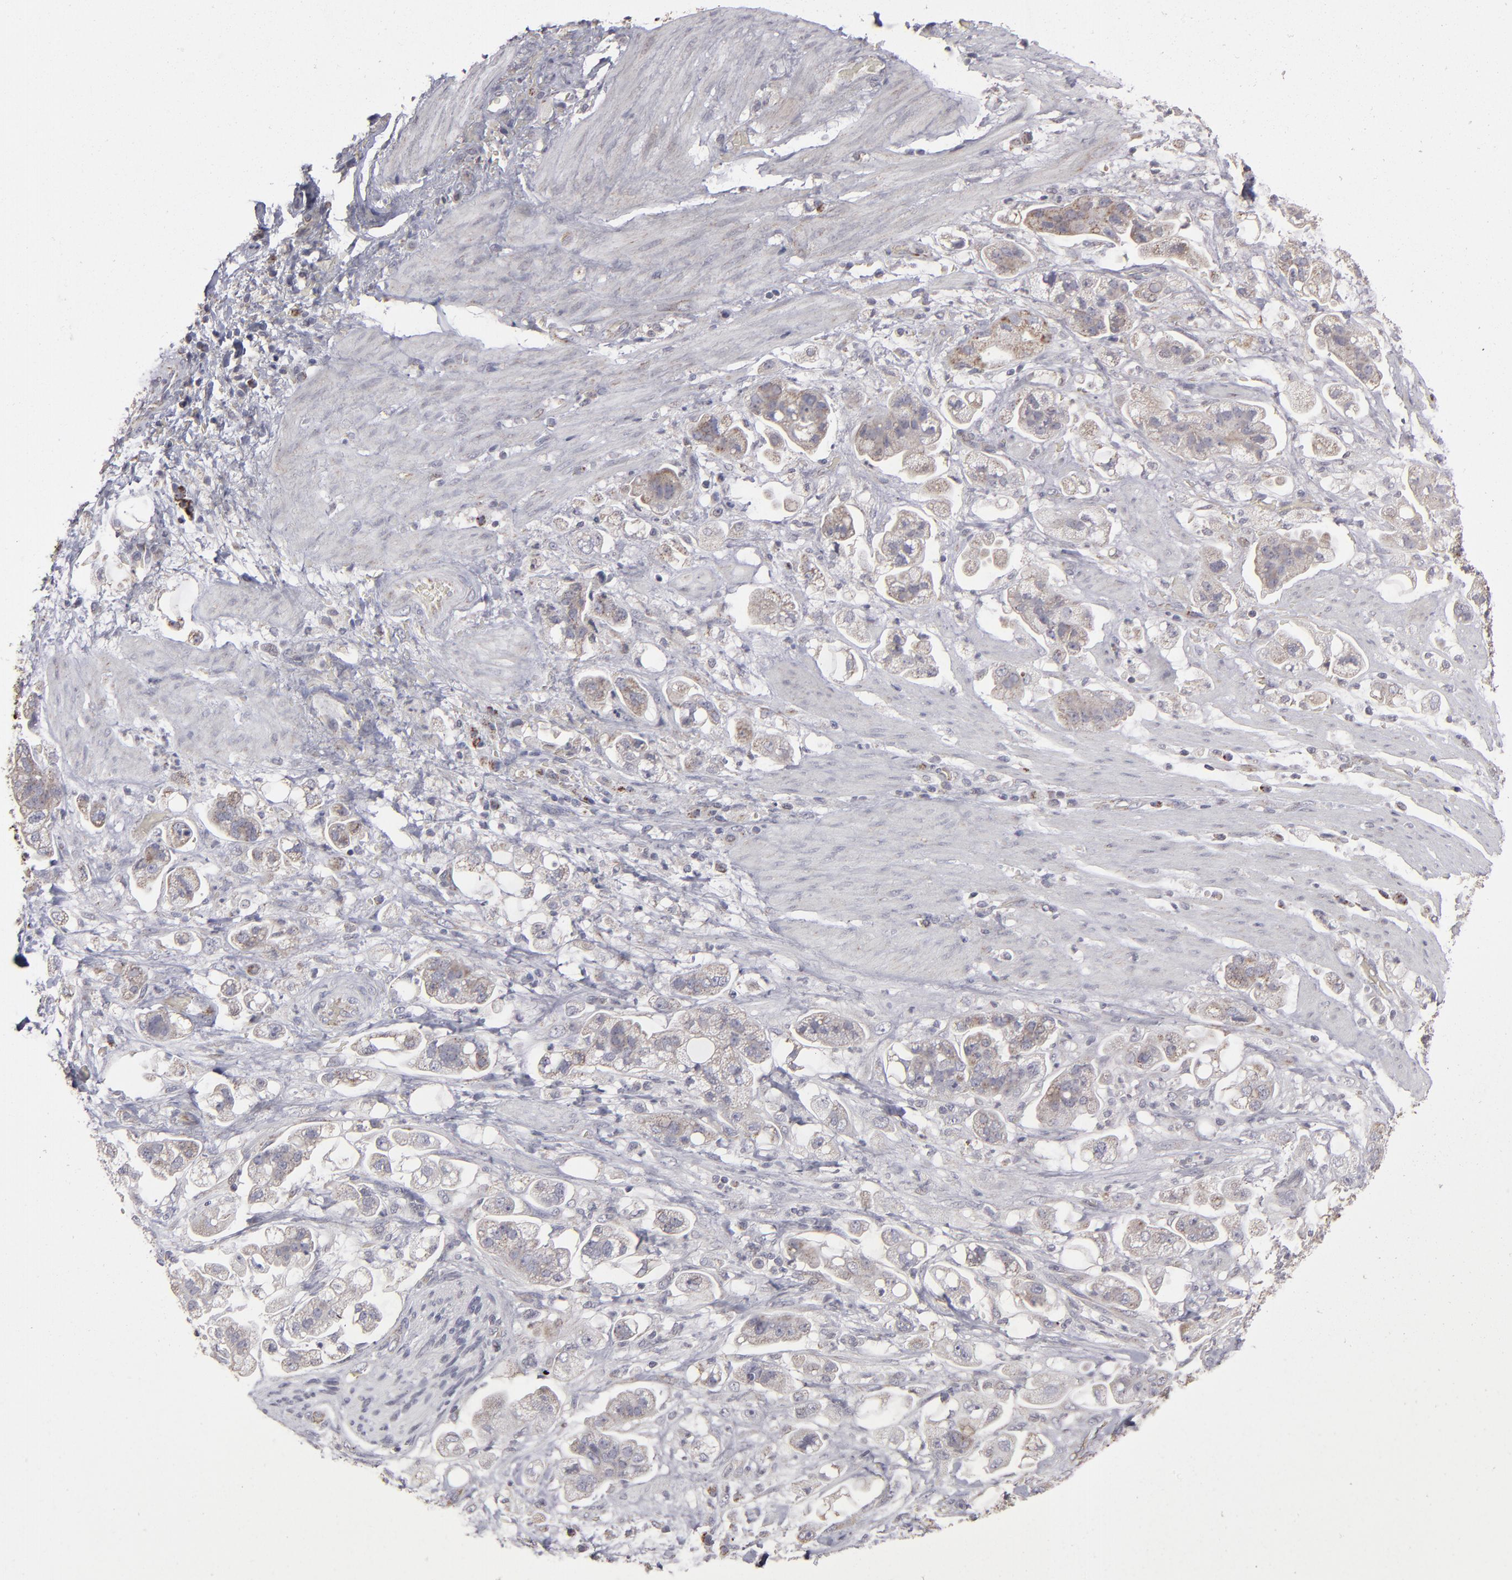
{"staining": {"intensity": "weak", "quantity": "25%-75%", "location": "cytoplasmic/membranous"}, "tissue": "stomach cancer", "cell_type": "Tumor cells", "image_type": "cancer", "snomed": [{"axis": "morphology", "description": "Adenocarcinoma, NOS"}, {"axis": "topography", "description": "Stomach"}], "caption": "Protein analysis of adenocarcinoma (stomach) tissue reveals weak cytoplasmic/membranous positivity in about 25%-75% of tumor cells.", "gene": "MYOM2", "patient": {"sex": "male", "age": 62}}